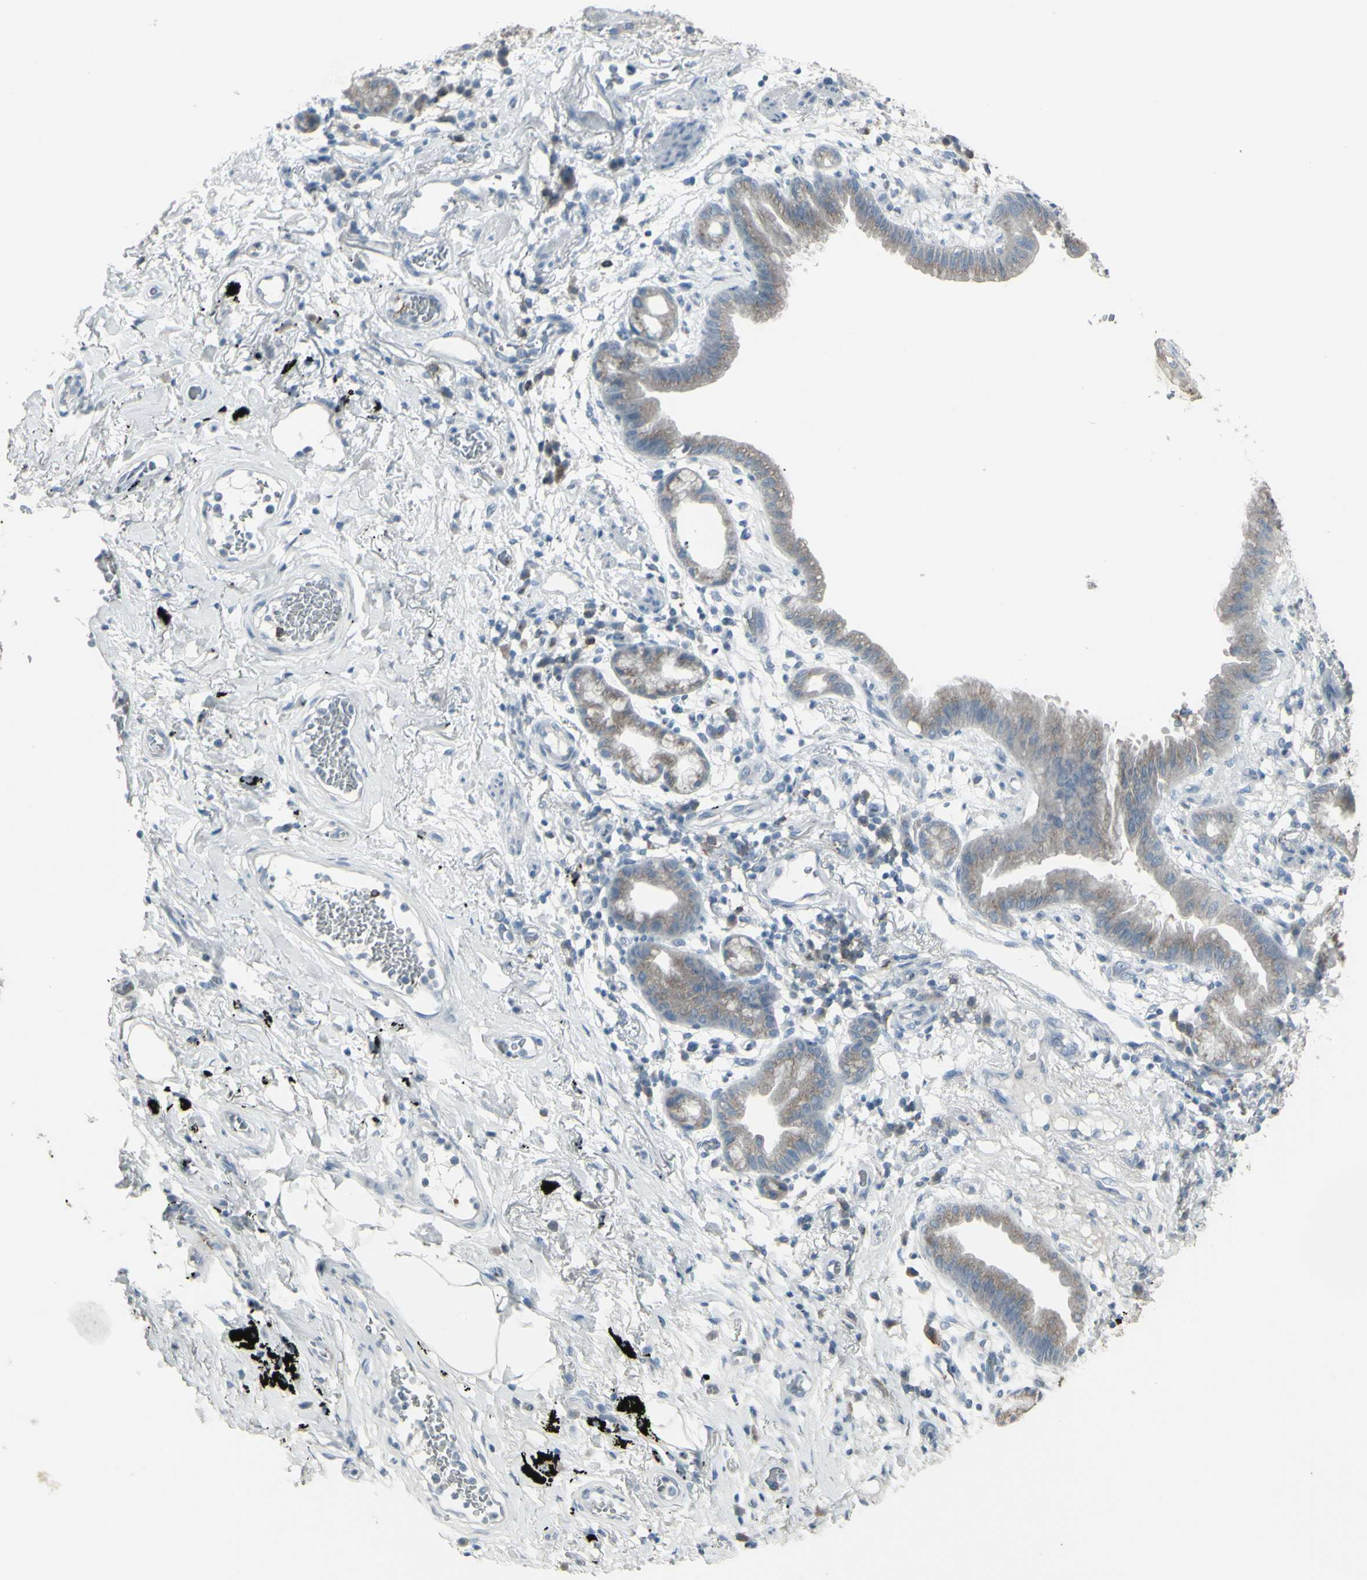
{"staining": {"intensity": "weak", "quantity": ">75%", "location": "cytoplasmic/membranous"}, "tissue": "lung cancer", "cell_type": "Tumor cells", "image_type": "cancer", "snomed": [{"axis": "morphology", "description": "Adenocarcinoma, NOS"}, {"axis": "topography", "description": "Lung"}], "caption": "Immunohistochemical staining of adenocarcinoma (lung) displays low levels of weak cytoplasmic/membranous expression in about >75% of tumor cells.", "gene": "CD79B", "patient": {"sex": "female", "age": 70}}